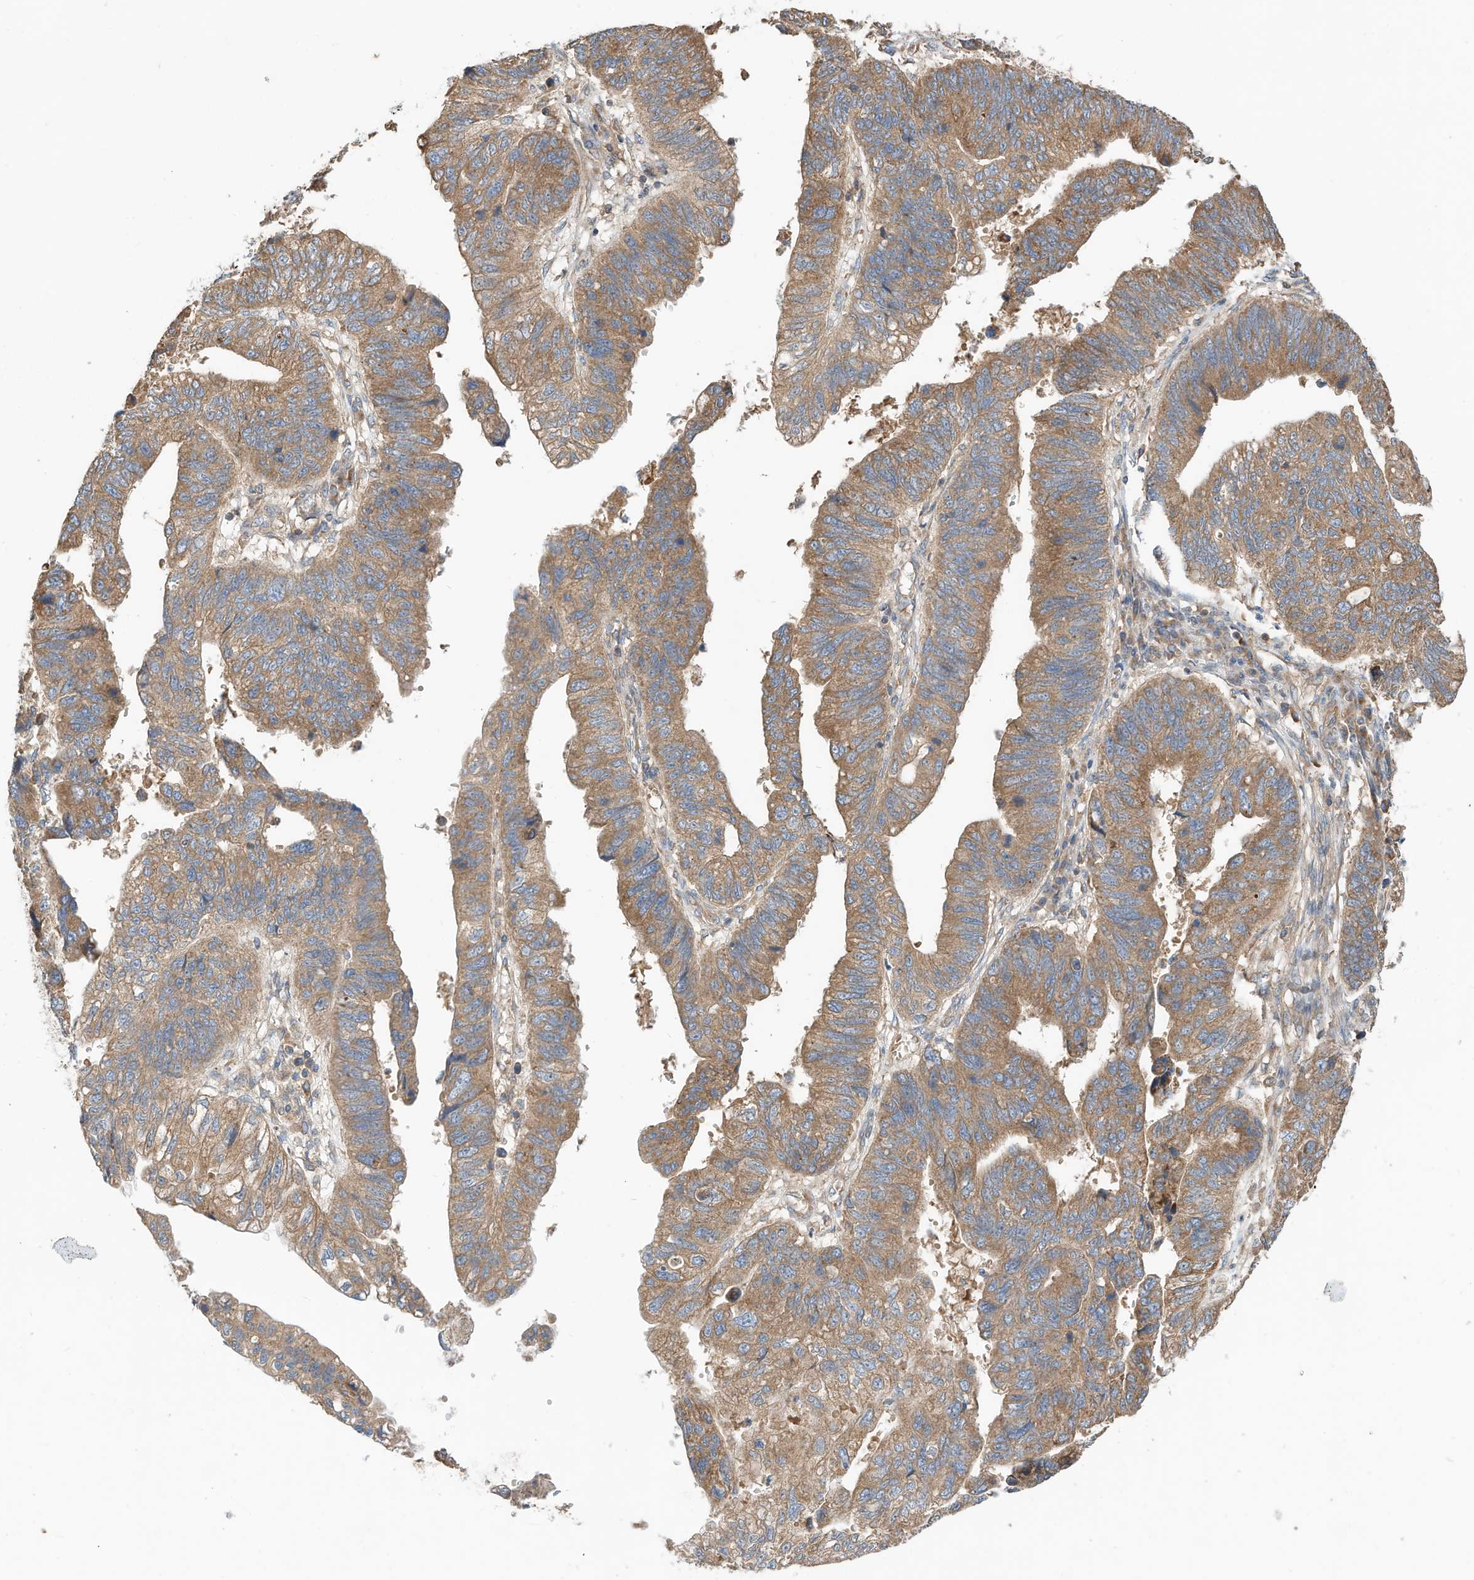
{"staining": {"intensity": "moderate", "quantity": ">75%", "location": "cytoplasmic/membranous"}, "tissue": "stomach cancer", "cell_type": "Tumor cells", "image_type": "cancer", "snomed": [{"axis": "morphology", "description": "Adenocarcinoma, NOS"}, {"axis": "topography", "description": "Stomach"}], "caption": "This is an image of immunohistochemistry staining of adenocarcinoma (stomach), which shows moderate staining in the cytoplasmic/membranous of tumor cells.", "gene": "CPAMD8", "patient": {"sex": "male", "age": 59}}